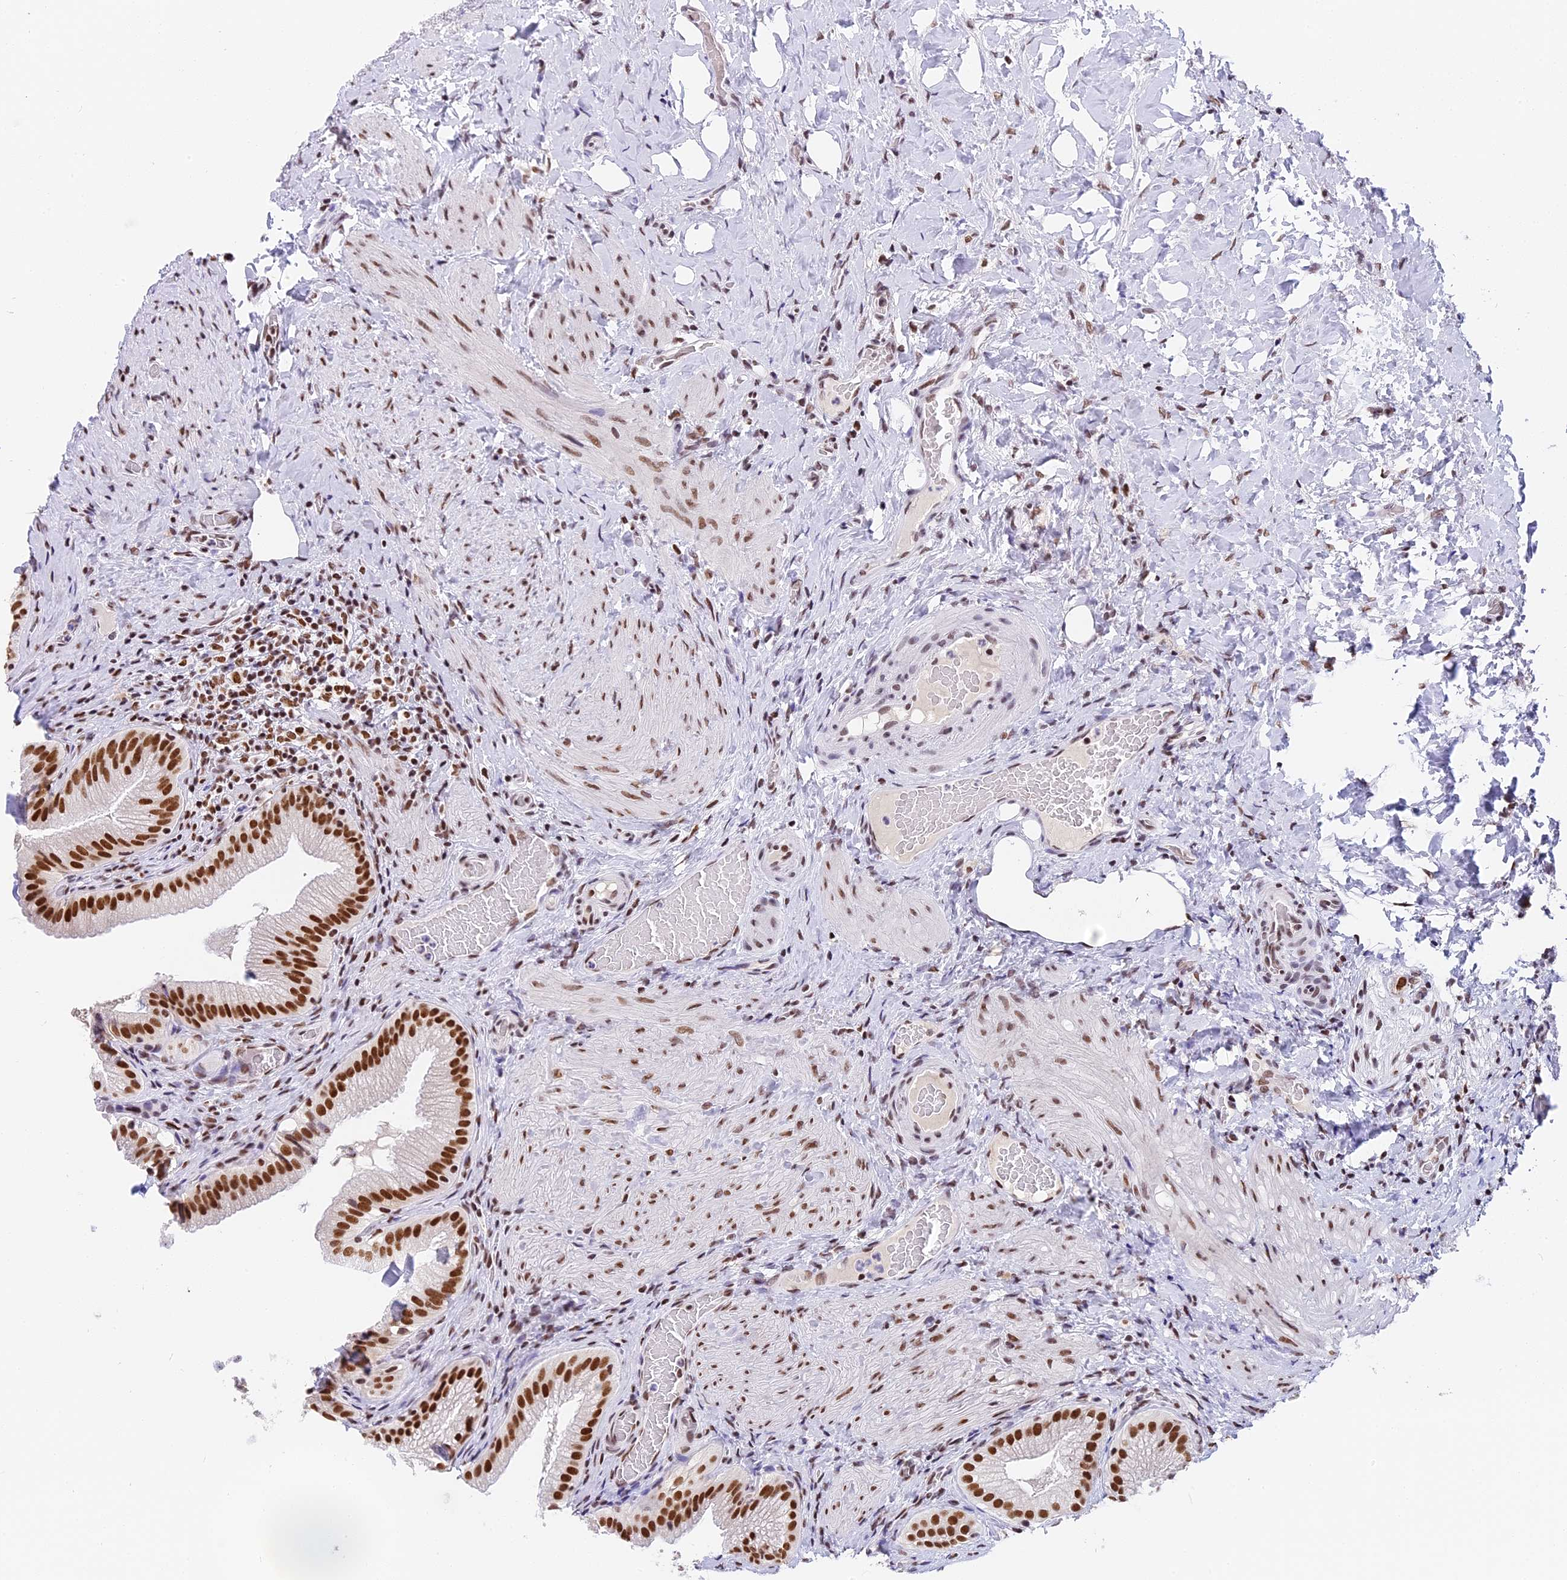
{"staining": {"intensity": "strong", "quantity": ">75%", "location": "nuclear"}, "tissue": "gallbladder", "cell_type": "Glandular cells", "image_type": "normal", "snomed": [{"axis": "morphology", "description": "Normal tissue, NOS"}, {"axis": "morphology", "description": "Inflammation, NOS"}, {"axis": "topography", "description": "Gallbladder"}], "caption": "Glandular cells demonstrate high levels of strong nuclear positivity in about >75% of cells in normal human gallbladder. The protein of interest is shown in brown color, while the nuclei are stained blue.", "gene": "SBNO1", "patient": {"sex": "male", "age": 51}}